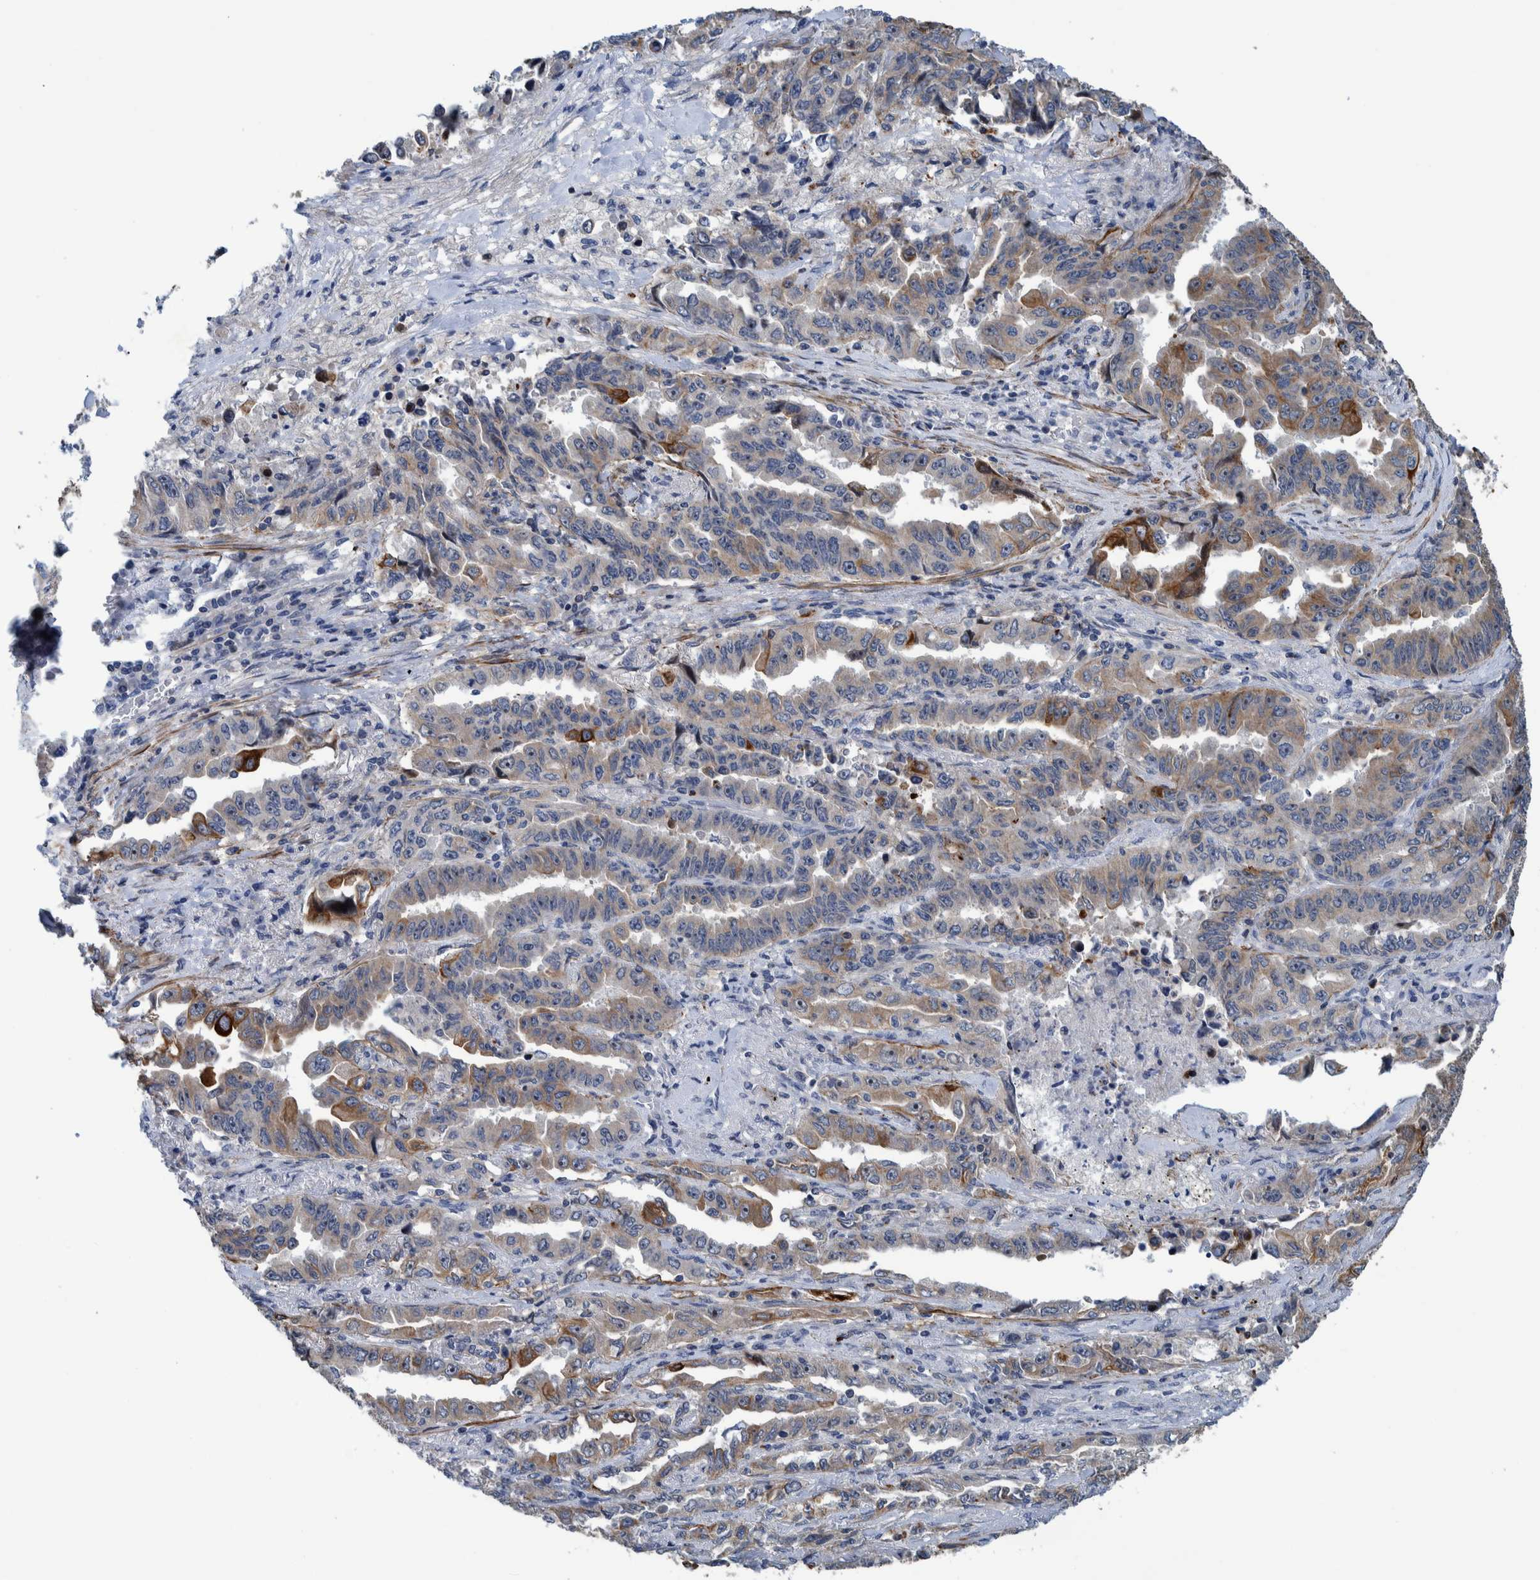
{"staining": {"intensity": "moderate", "quantity": "25%-75%", "location": "cytoplasmic/membranous"}, "tissue": "lung cancer", "cell_type": "Tumor cells", "image_type": "cancer", "snomed": [{"axis": "morphology", "description": "Adenocarcinoma, NOS"}, {"axis": "topography", "description": "Lung"}], "caption": "This is an image of IHC staining of lung cancer (adenocarcinoma), which shows moderate positivity in the cytoplasmic/membranous of tumor cells.", "gene": "MKS1", "patient": {"sex": "female", "age": 51}}